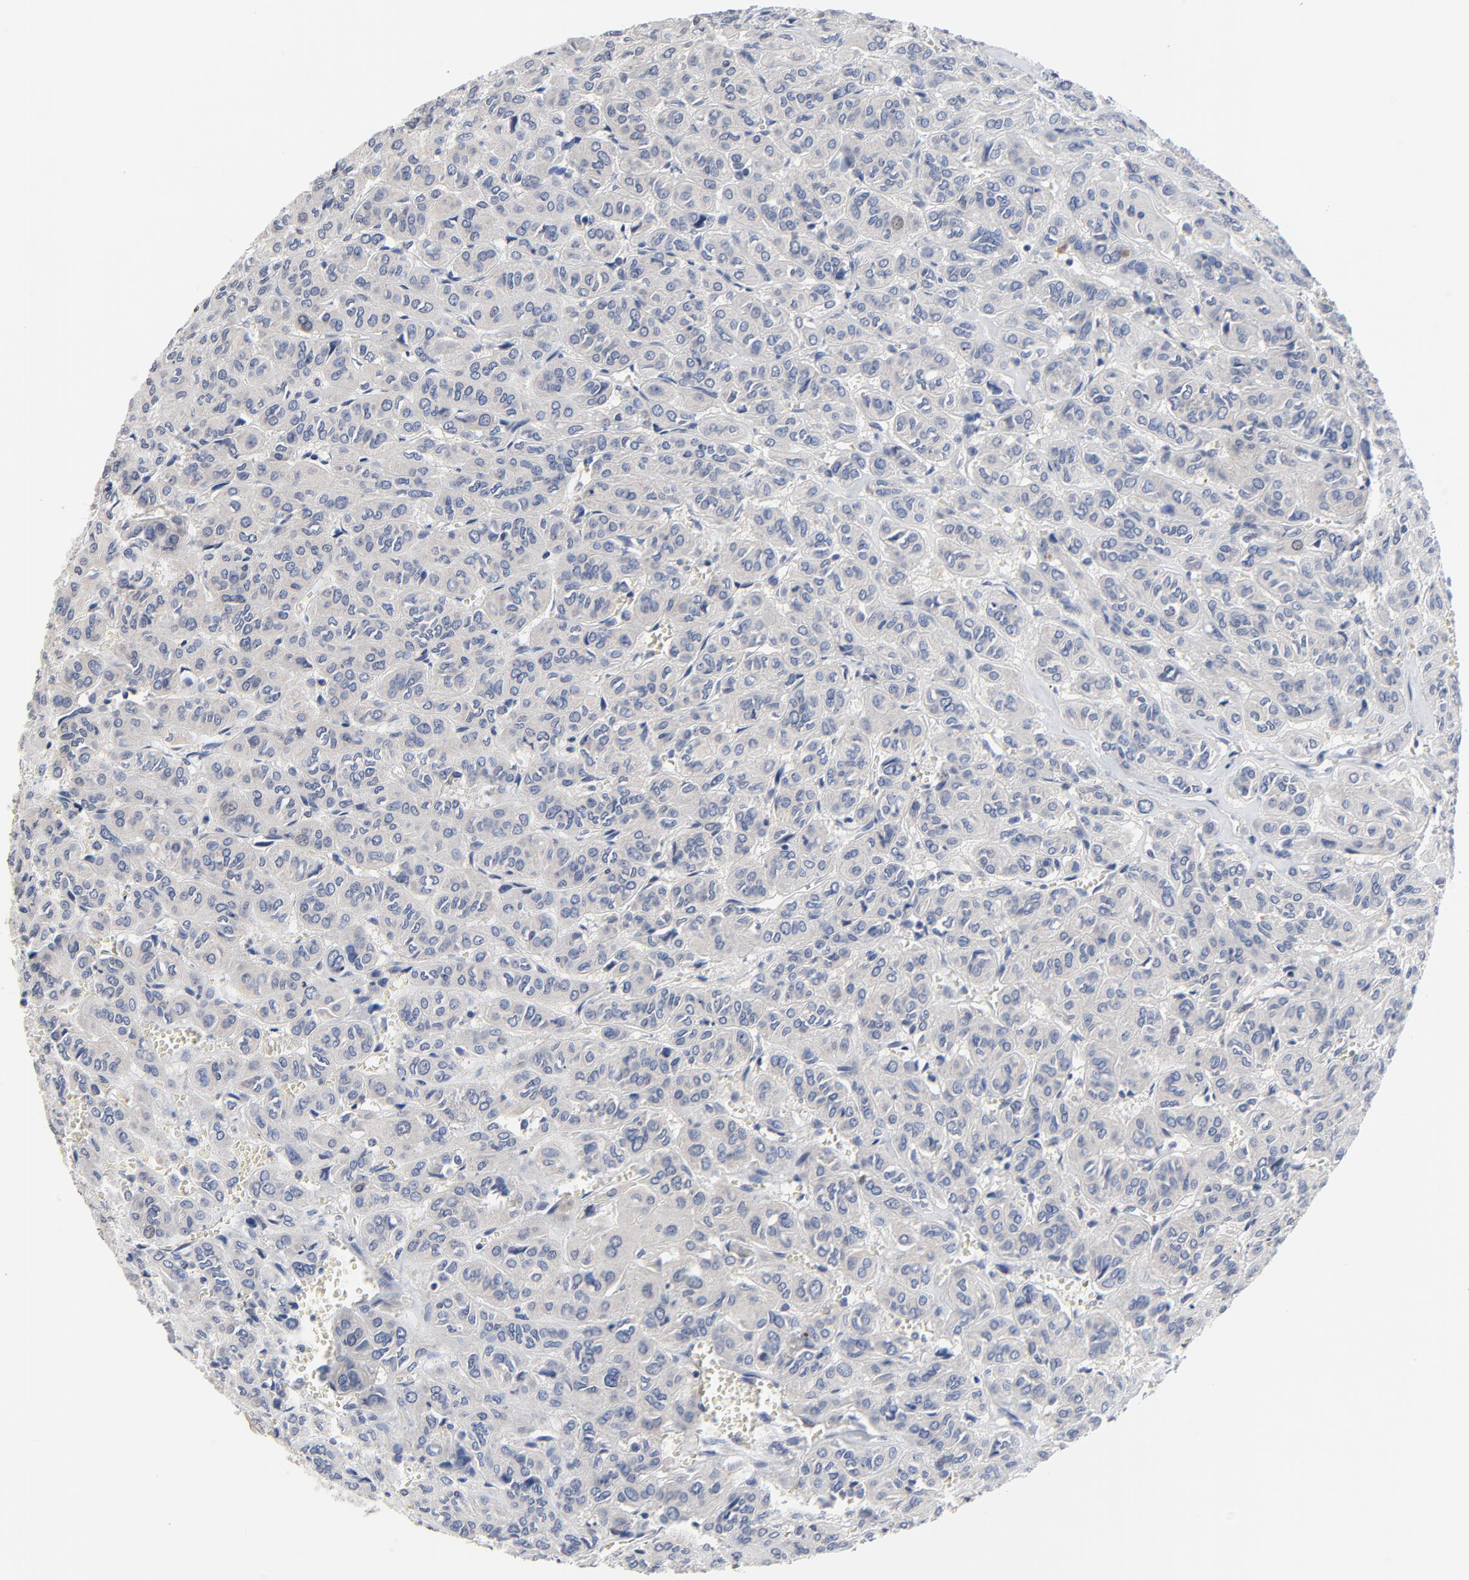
{"staining": {"intensity": "negative", "quantity": "none", "location": "none"}, "tissue": "thyroid cancer", "cell_type": "Tumor cells", "image_type": "cancer", "snomed": [{"axis": "morphology", "description": "Follicular adenoma carcinoma, NOS"}, {"axis": "topography", "description": "Thyroid gland"}], "caption": "IHC image of human thyroid cancer stained for a protein (brown), which displays no expression in tumor cells. (DAB immunohistochemistry with hematoxylin counter stain).", "gene": "FBXL5", "patient": {"sex": "female", "age": 71}}